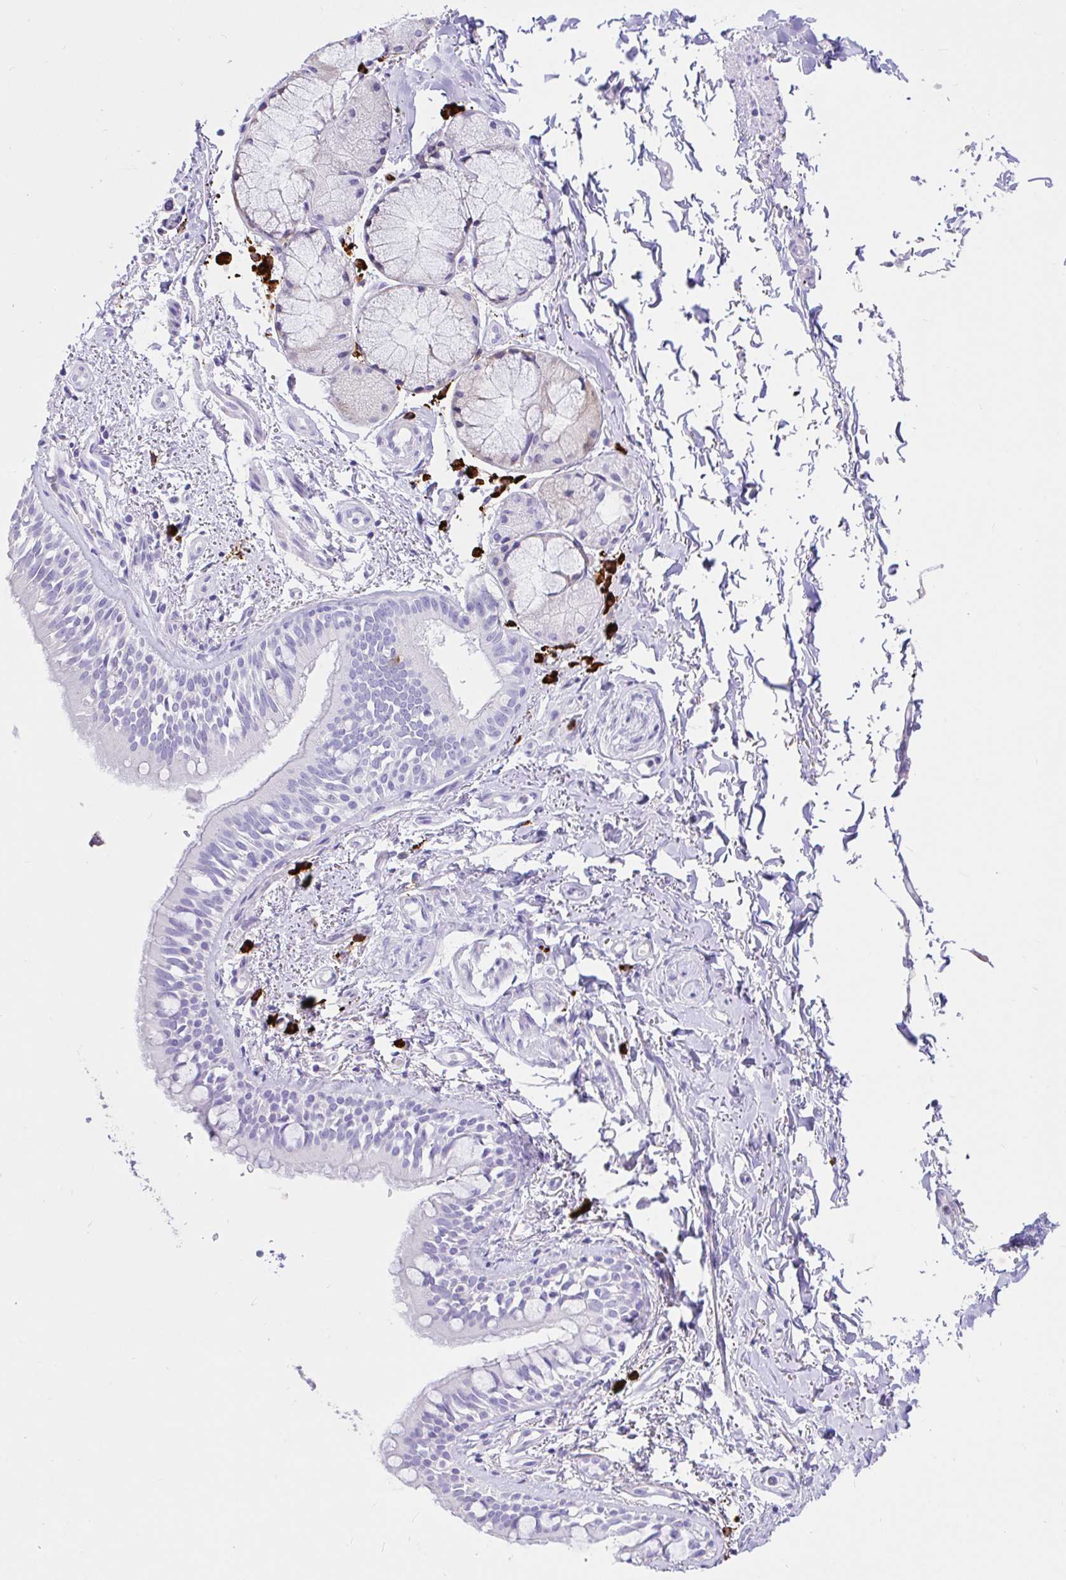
{"staining": {"intensity": "negative", "quantity": "none", "location": "none"}, "tissue": "bronchus", "cell_type": "Respiratory epithelial cells", "image_type": "normal", "snomed": [{"axis": "morphology", "description": "Normal tissue, NOS"}, {"axis": "topography", "description": "Lymph node"}, {"axis": "topography", "description": "Cartilage tissue"}, {"axis": "topography", "description": "Bronchus"}], "caption": "An IHC micrograph of normal bronchus is shown. There is no staining in respiratory epithelial cells of bronchus. (Stains: DAB immunohistochemistry (IHC) with hematoxylin counter stain, Microscopy: brightfield microscopy at high magnification).", "gene": "CCDC62", "patient": {"sex": "female", "age": 70}}